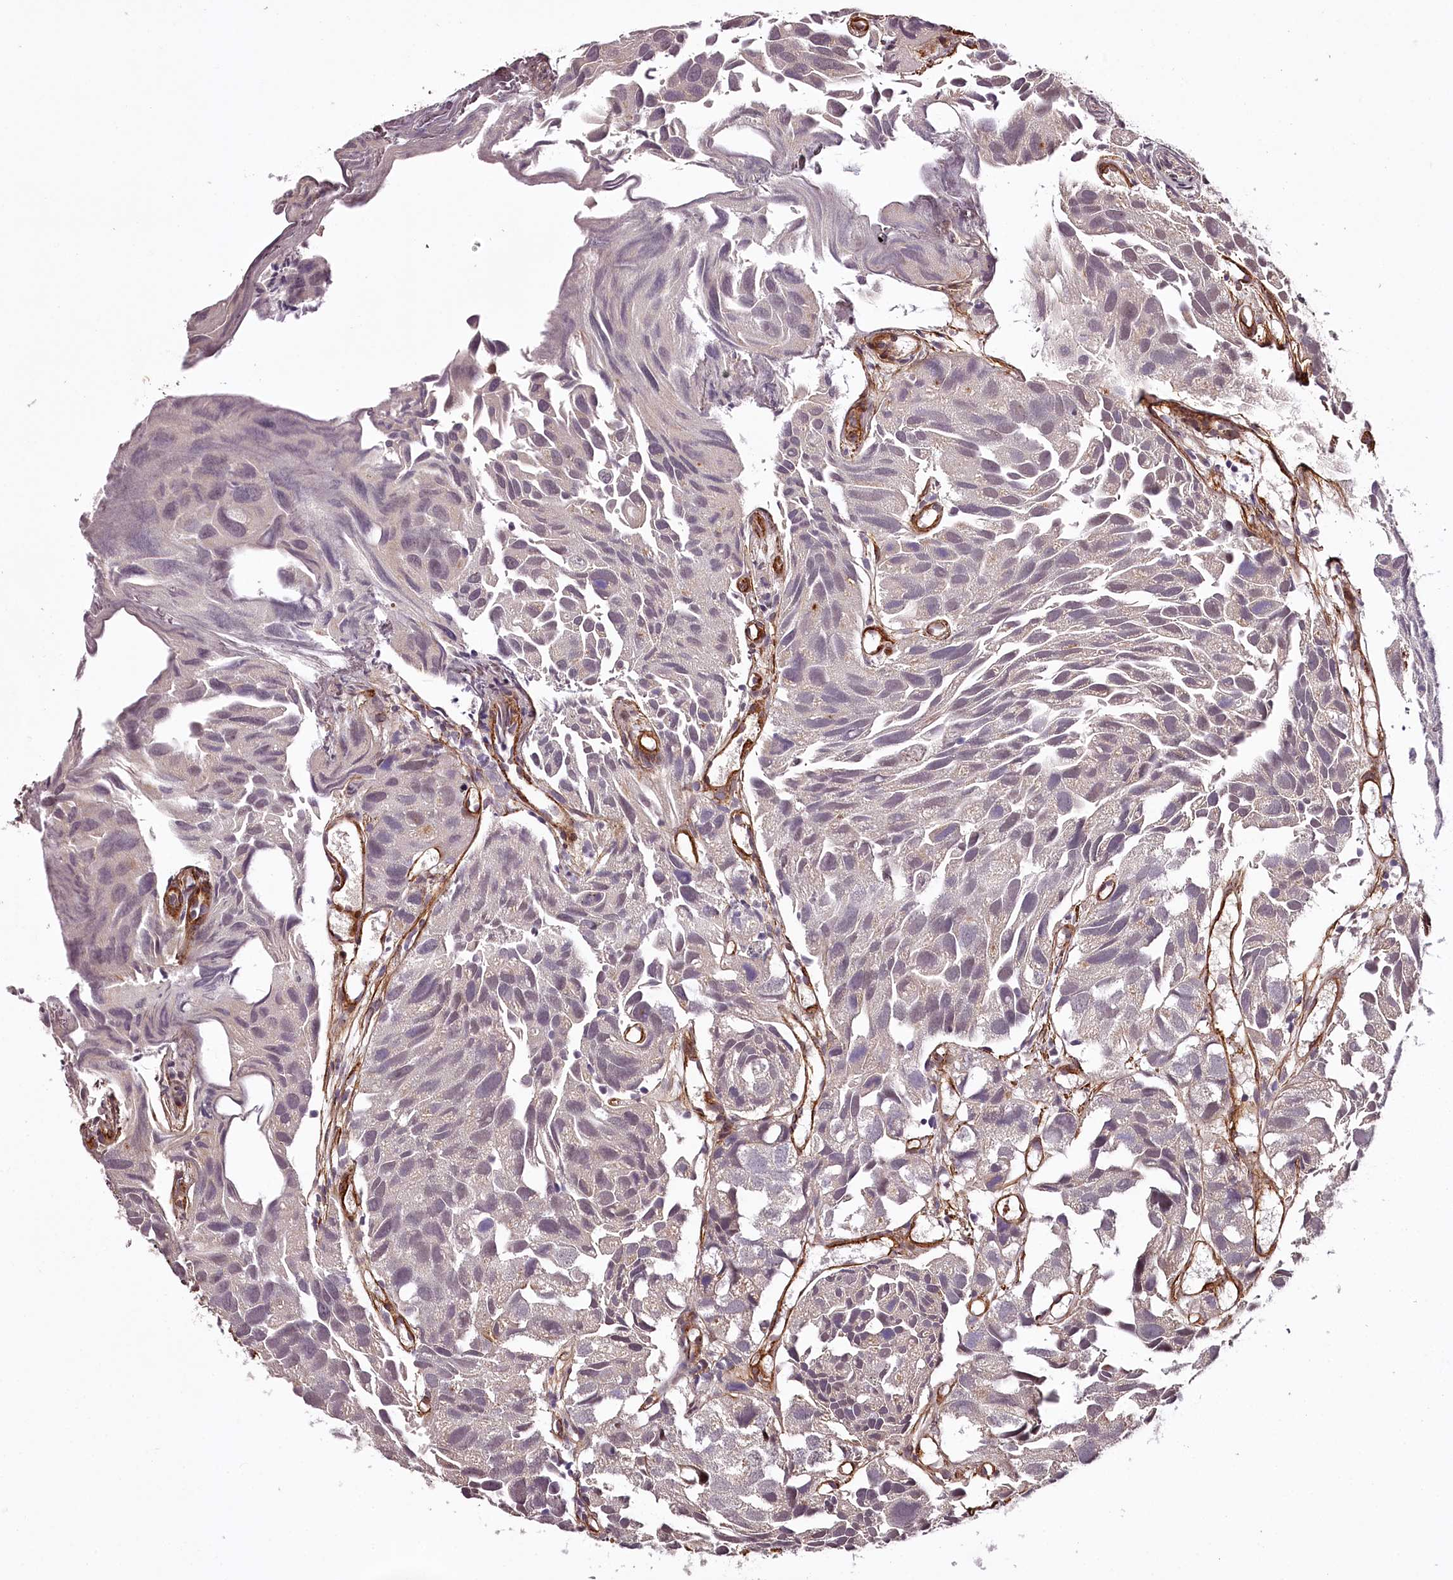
{"staining": {"intensity": "negative", "quantity": "none", "location": "none"}, "tissue": "urothelial cancer", "cell_type": "Tumor cells", "image_type": "cancer", "snomed": [{"axis": "morphology", "description": "Urothelial carcinoma, High grade"}, {"axis": "topography", "description": "Urinary bladder"}], "caption": "Histopathology image shows no significant protein staining in tumor cells of high-grade urothelial carcinoma.", "gene": "TTC33", "patient": {"sex": "female", "age": 75}}